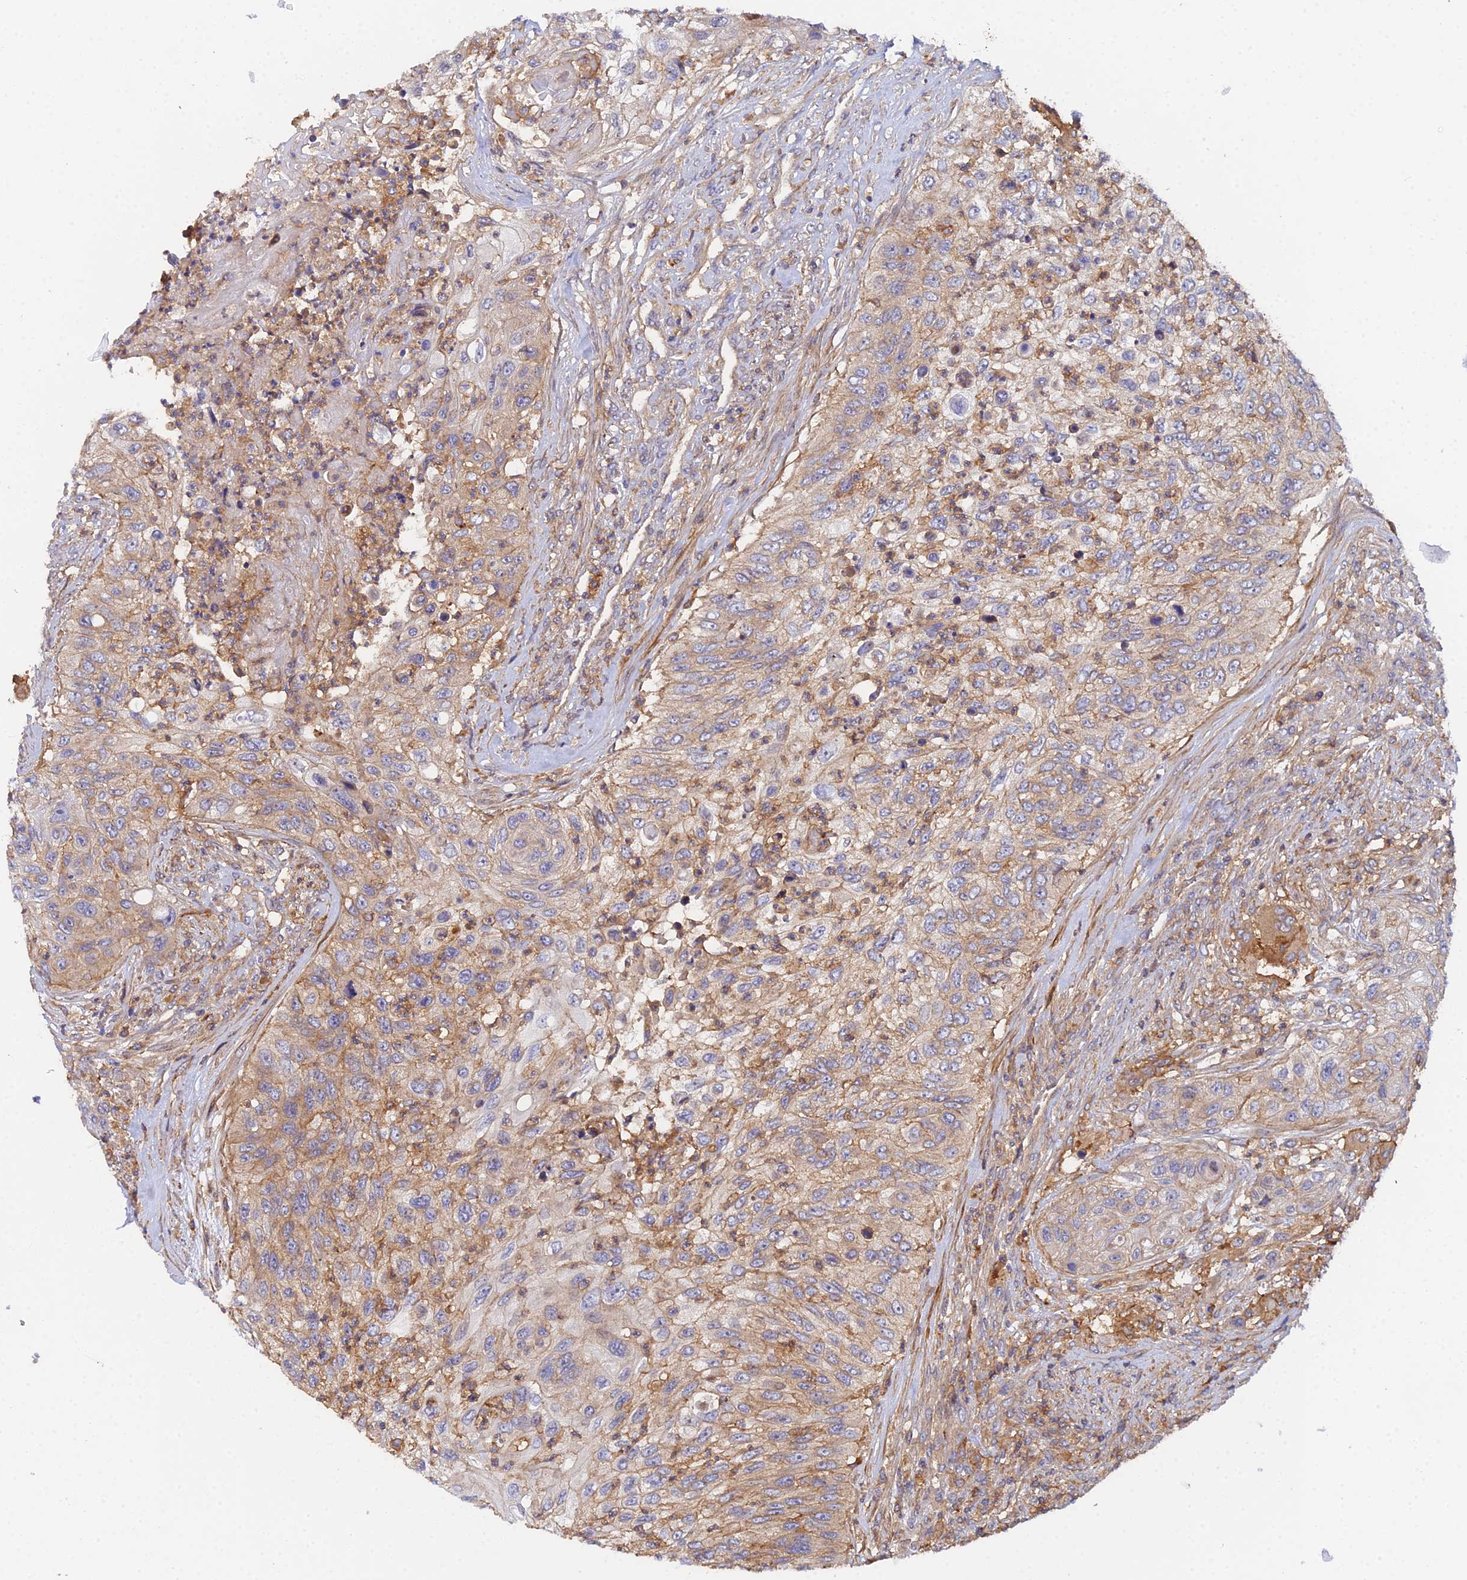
{"staining": {"intensity": "moderate", "quantity": "25%-75%", "location": "cytoplasmic/membranous"}, "tissue": "urothelial cancer", "cell_type": "Tumor cells", "image_type": "cancer", "snomed": [{"axis": "morphology", "description": "Urothelial carcinoma, High grade"}, {"axis": "topography", "description": "Urinary bladder"}], "caption": "Brown immunohistochemical staining in urothelial cancer exhibits moderate cytoplasmic/membranous expression in about 25%-75% of tumor cells. (DAB IHC, brown staining for protein, blue staining for nuclei).", "gene": "GNG5B", "patient": {"sex": "female", "age": 60}}